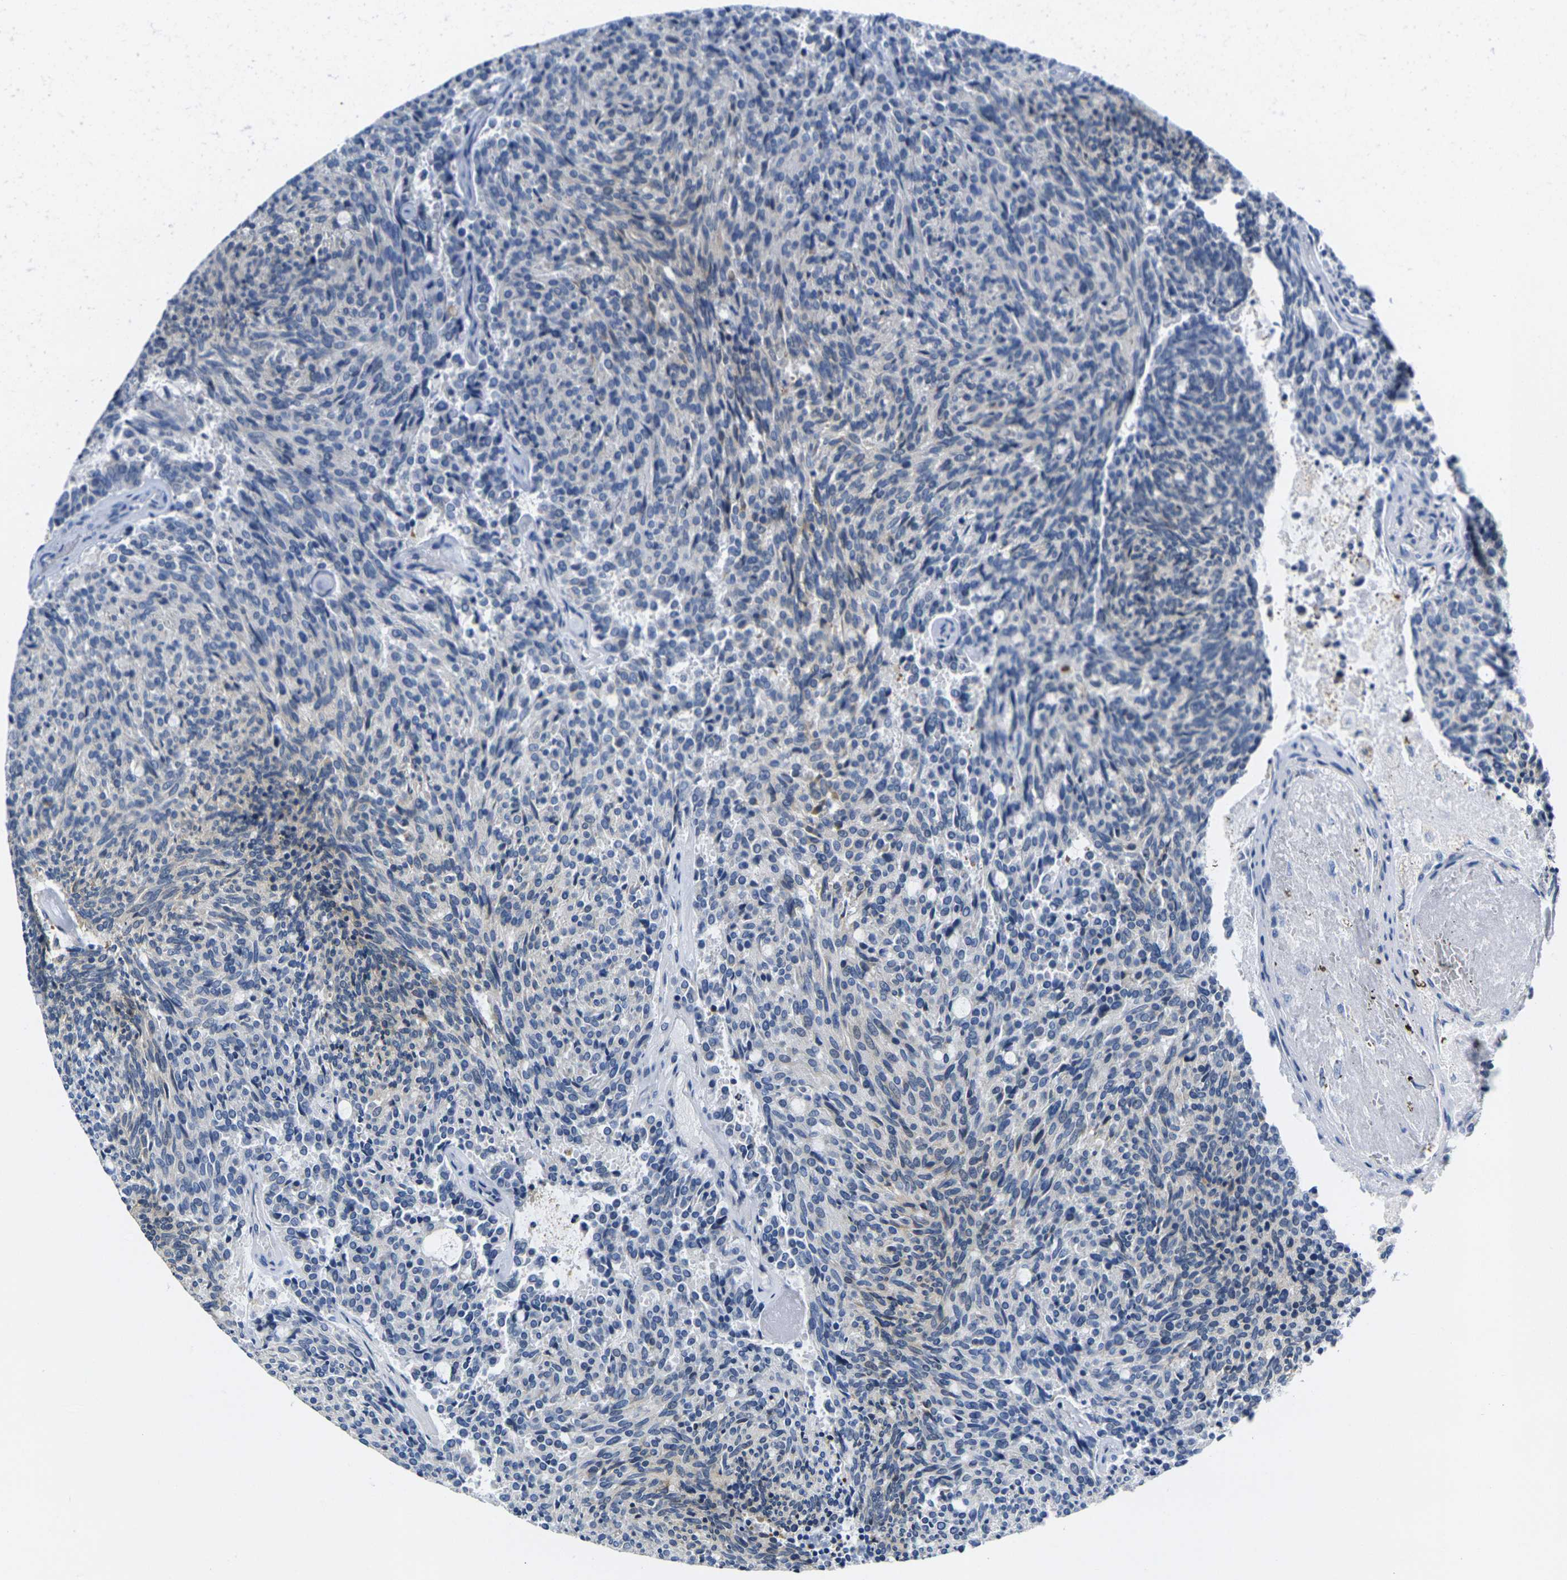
{"staining": {"intensity": "negative", "quantity": "none", "location": "none"}, "tissue": "carcinoid", "cell_type": "Tumor cells", "image_type": "cancer", "snomed": [{"axis": "morphology", "description": "Carcinoid, malignant, NOS"}, {"axis": "topography", "description": "Pancreas"}], "caption": "Immunohistochemistry (IHC) photomicrograph of carcinoid (malignant) stained for a protein (brown), which displays no expression in tumor cells.", "gene": "NOCT", "patient": {"sex": "female", "age": 54}}